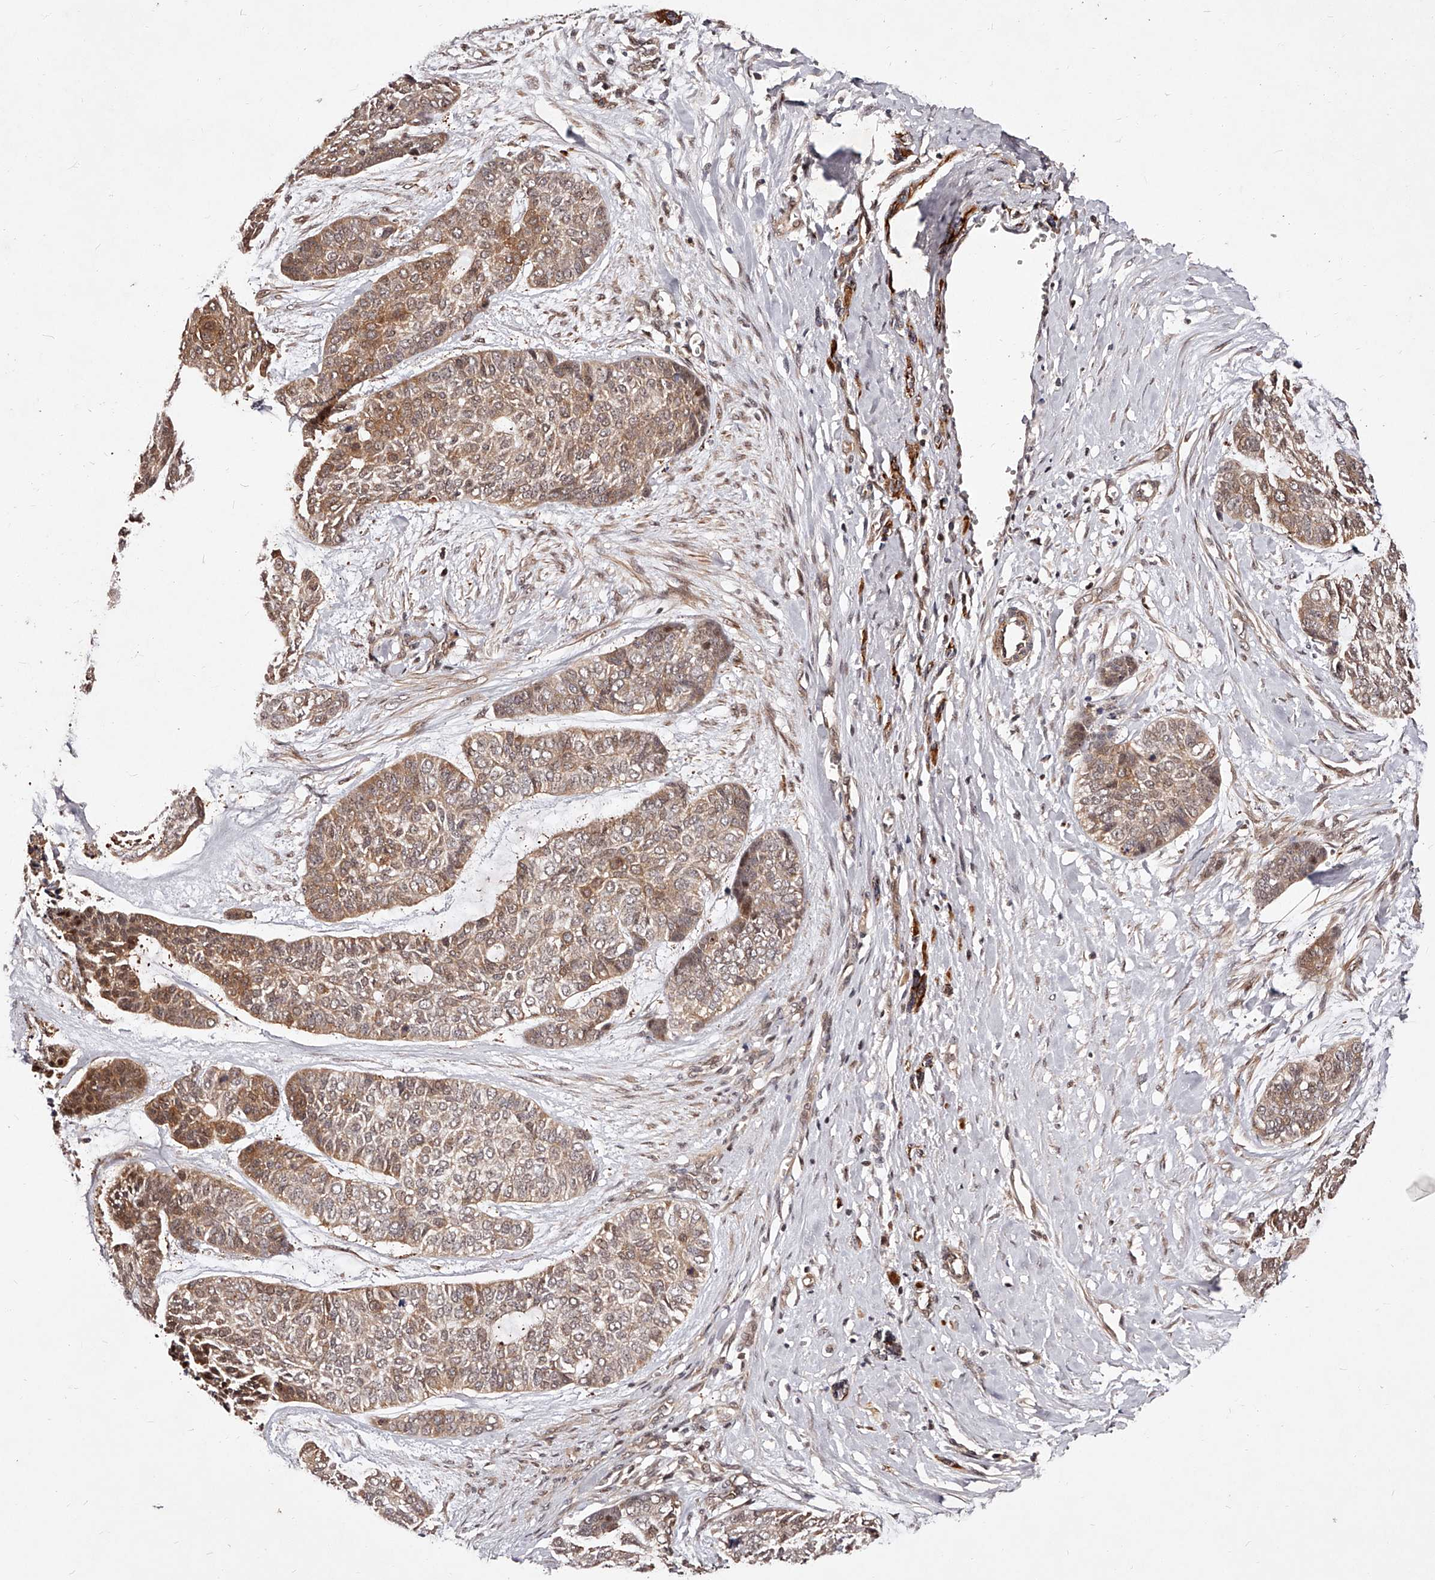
{"staining": {"intensity": "moderate", "quantity": ">75%", "location": "cytoplasmic/membranous"}, "tissue": "skin cancer", "cell_type": "Tumor cells", "image_type": "cancer", "snomed": [{"axis": "morphology", "description": "Basal cell carcinoma"}, {"axis": "topography", "description": "Skin"}], "caption": "A photomicrograph of basal cell carcinoma (skin) stained for a protein demonstrates moderate cytoplasmic/membranous brown staining in tumor cells.", "gene": "CUL7", "patient": {"sex": "female", "age": 64}}